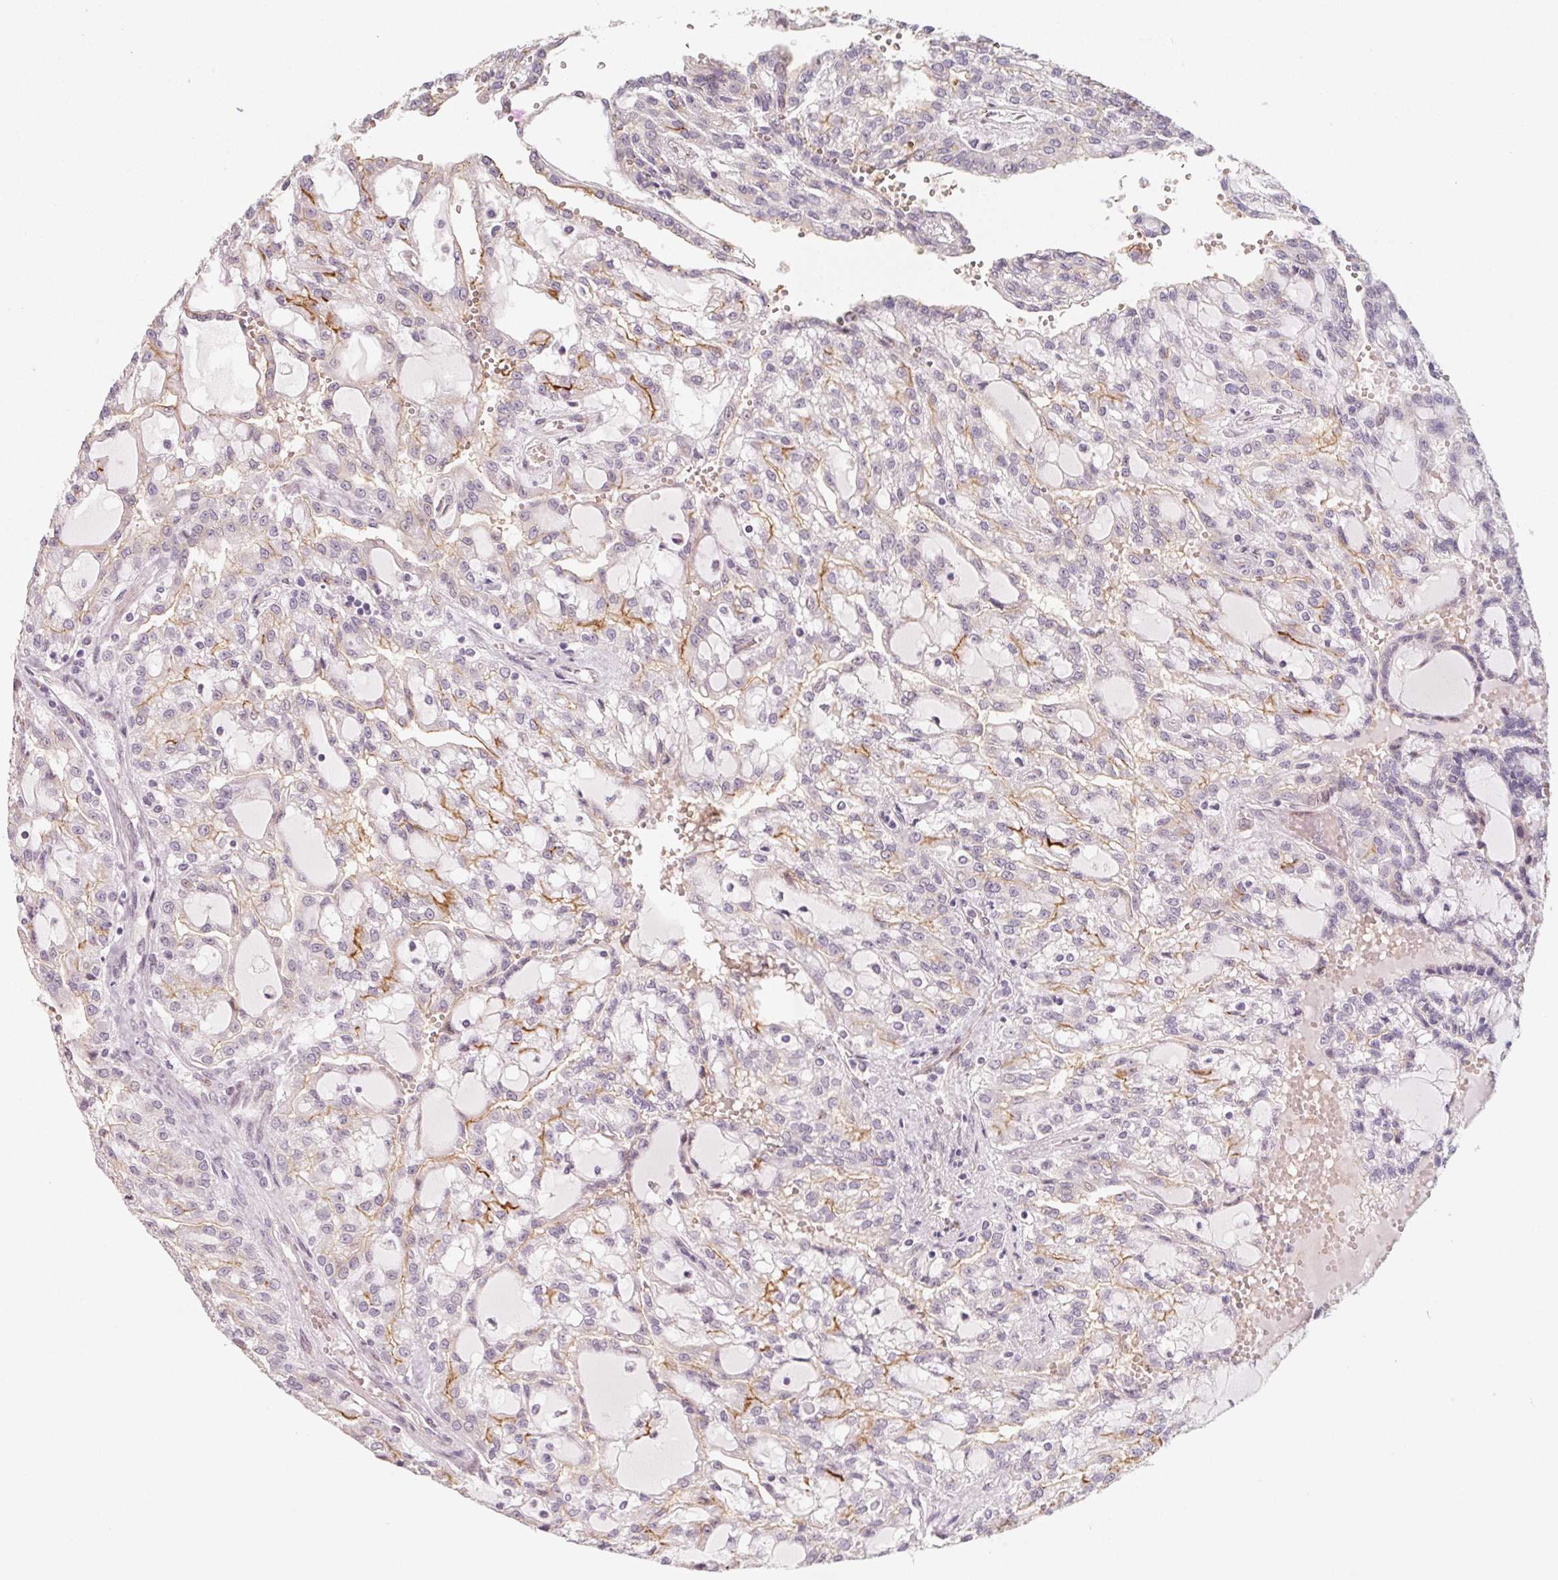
{"staining": {"intensity": "strong", "quantity": "<25%", "location": "cytoplasmic/membranous"}, "tissue": "renal cancer", "cell_type": "Tumor cells", "image_type": "cancer", "snomed": [{"axis": "morphology", "description": "Adenocarcinoma, NOS"}, {"axis": "topography", "description": "Kidney"}], "caption": "Immunohistochemistry (DAB) staining of human renal adenocarcinoma shows strong cytoplasmic/membranous protein staining in about <25% of tumor cells.", "gene": "CCDC96", "patient": {"sex": "male", "age": 63}}